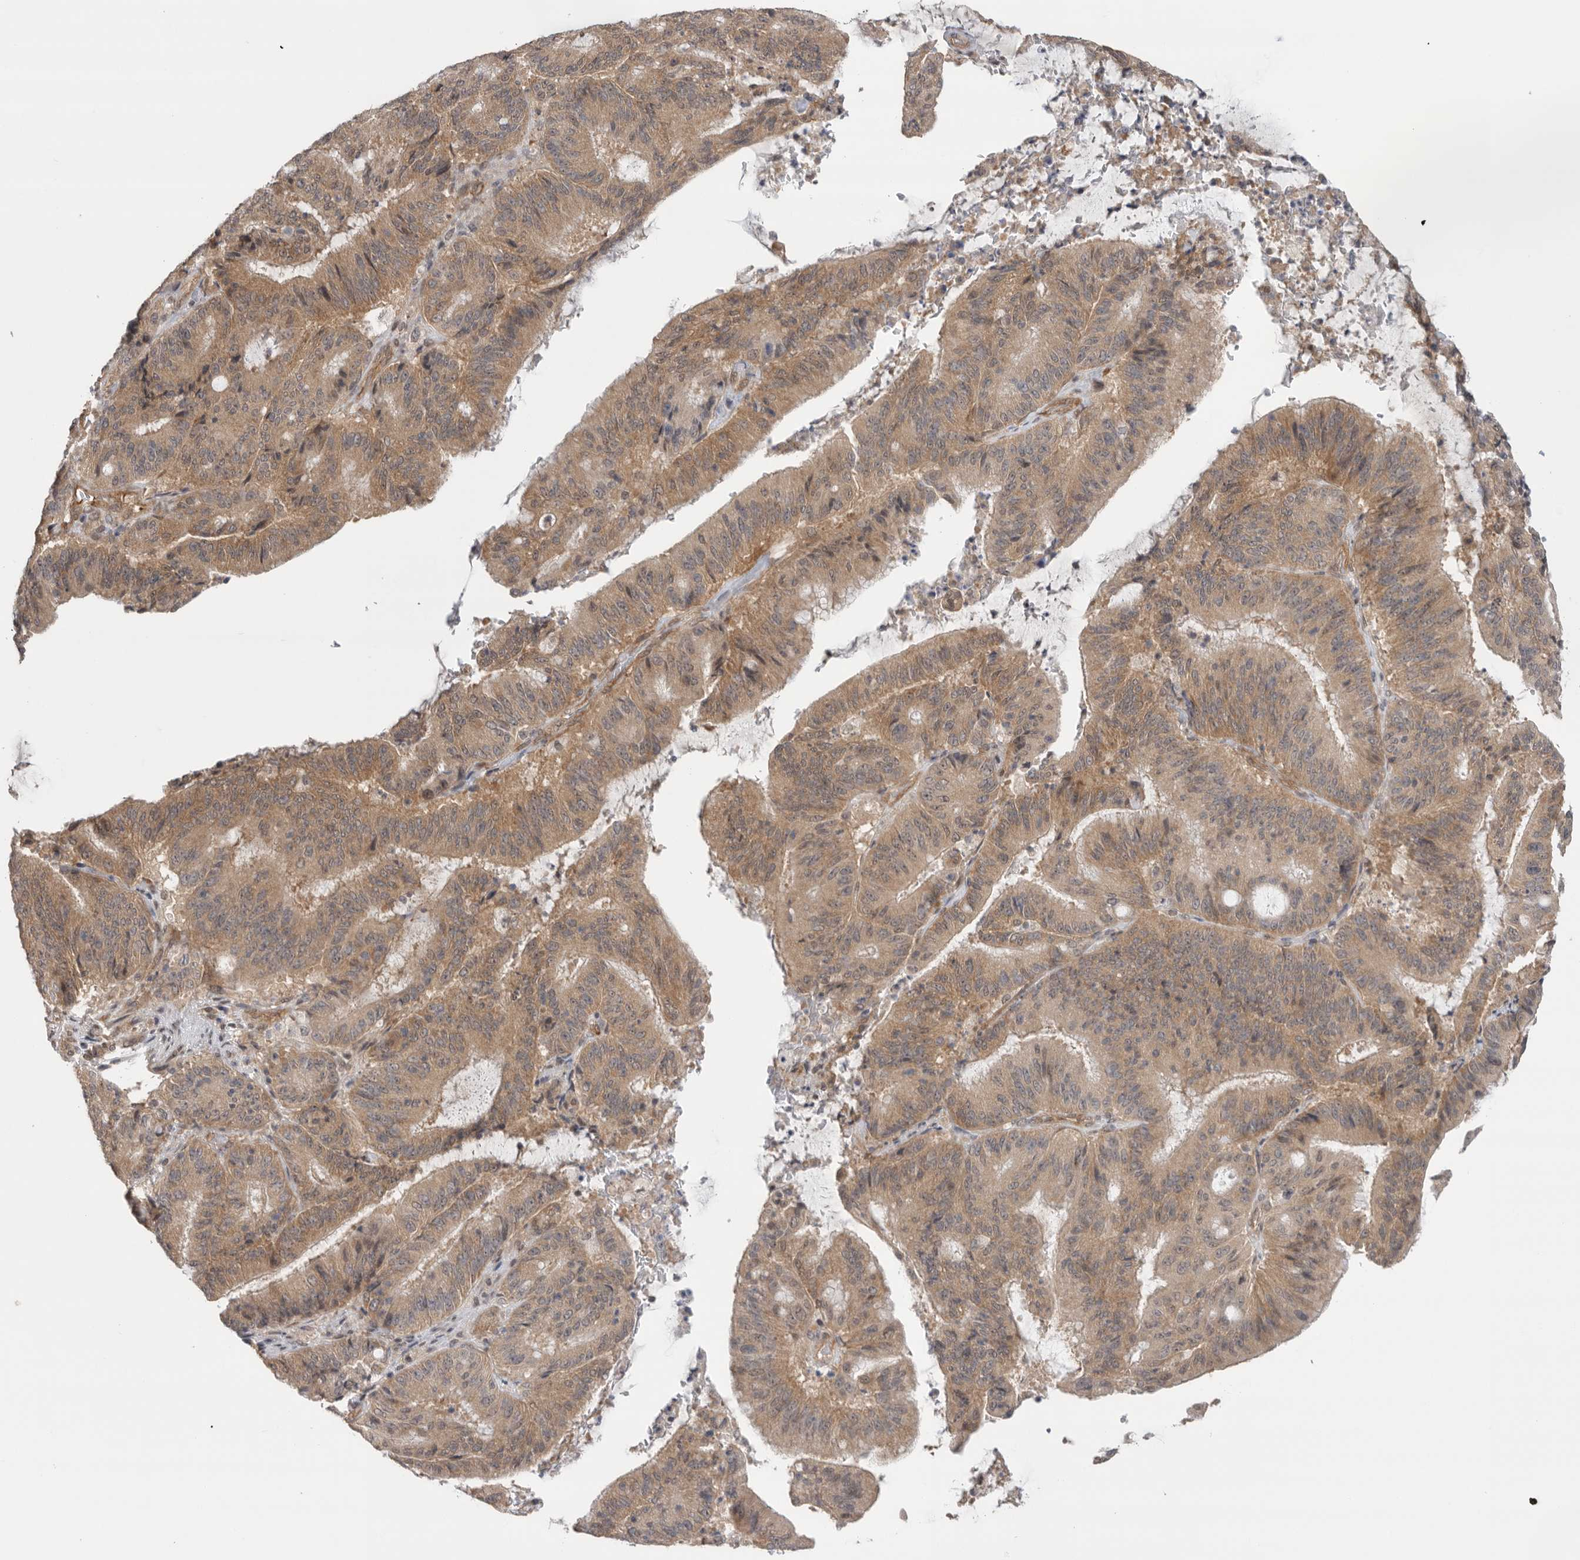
{"staining": {"intensity": "moderate", "quantity": ">75%", "location": "cytoplasmic/membranous"}, "tissue": "liver cancer", "cell_type": "Tumor cells", "image_type": "cancer", "snomed": [{"axis": "morphology", "description": "Normal tissue, NOS"}, {"axis": "morphology", "description": "Cholangiocarcinoma"}, {"axis": "topography", "description": "Liver"}, {"axis": "topography", "description": "Peripheral nerve tissue"}], "caption": "IHC of liver cholangiocarcinoma shows medium levels of moderate cytoplasmic/membranous expression in about >75% of tumor cells.", "gene": "VPS50", "patient": {"sex": "female", "age": 73}}